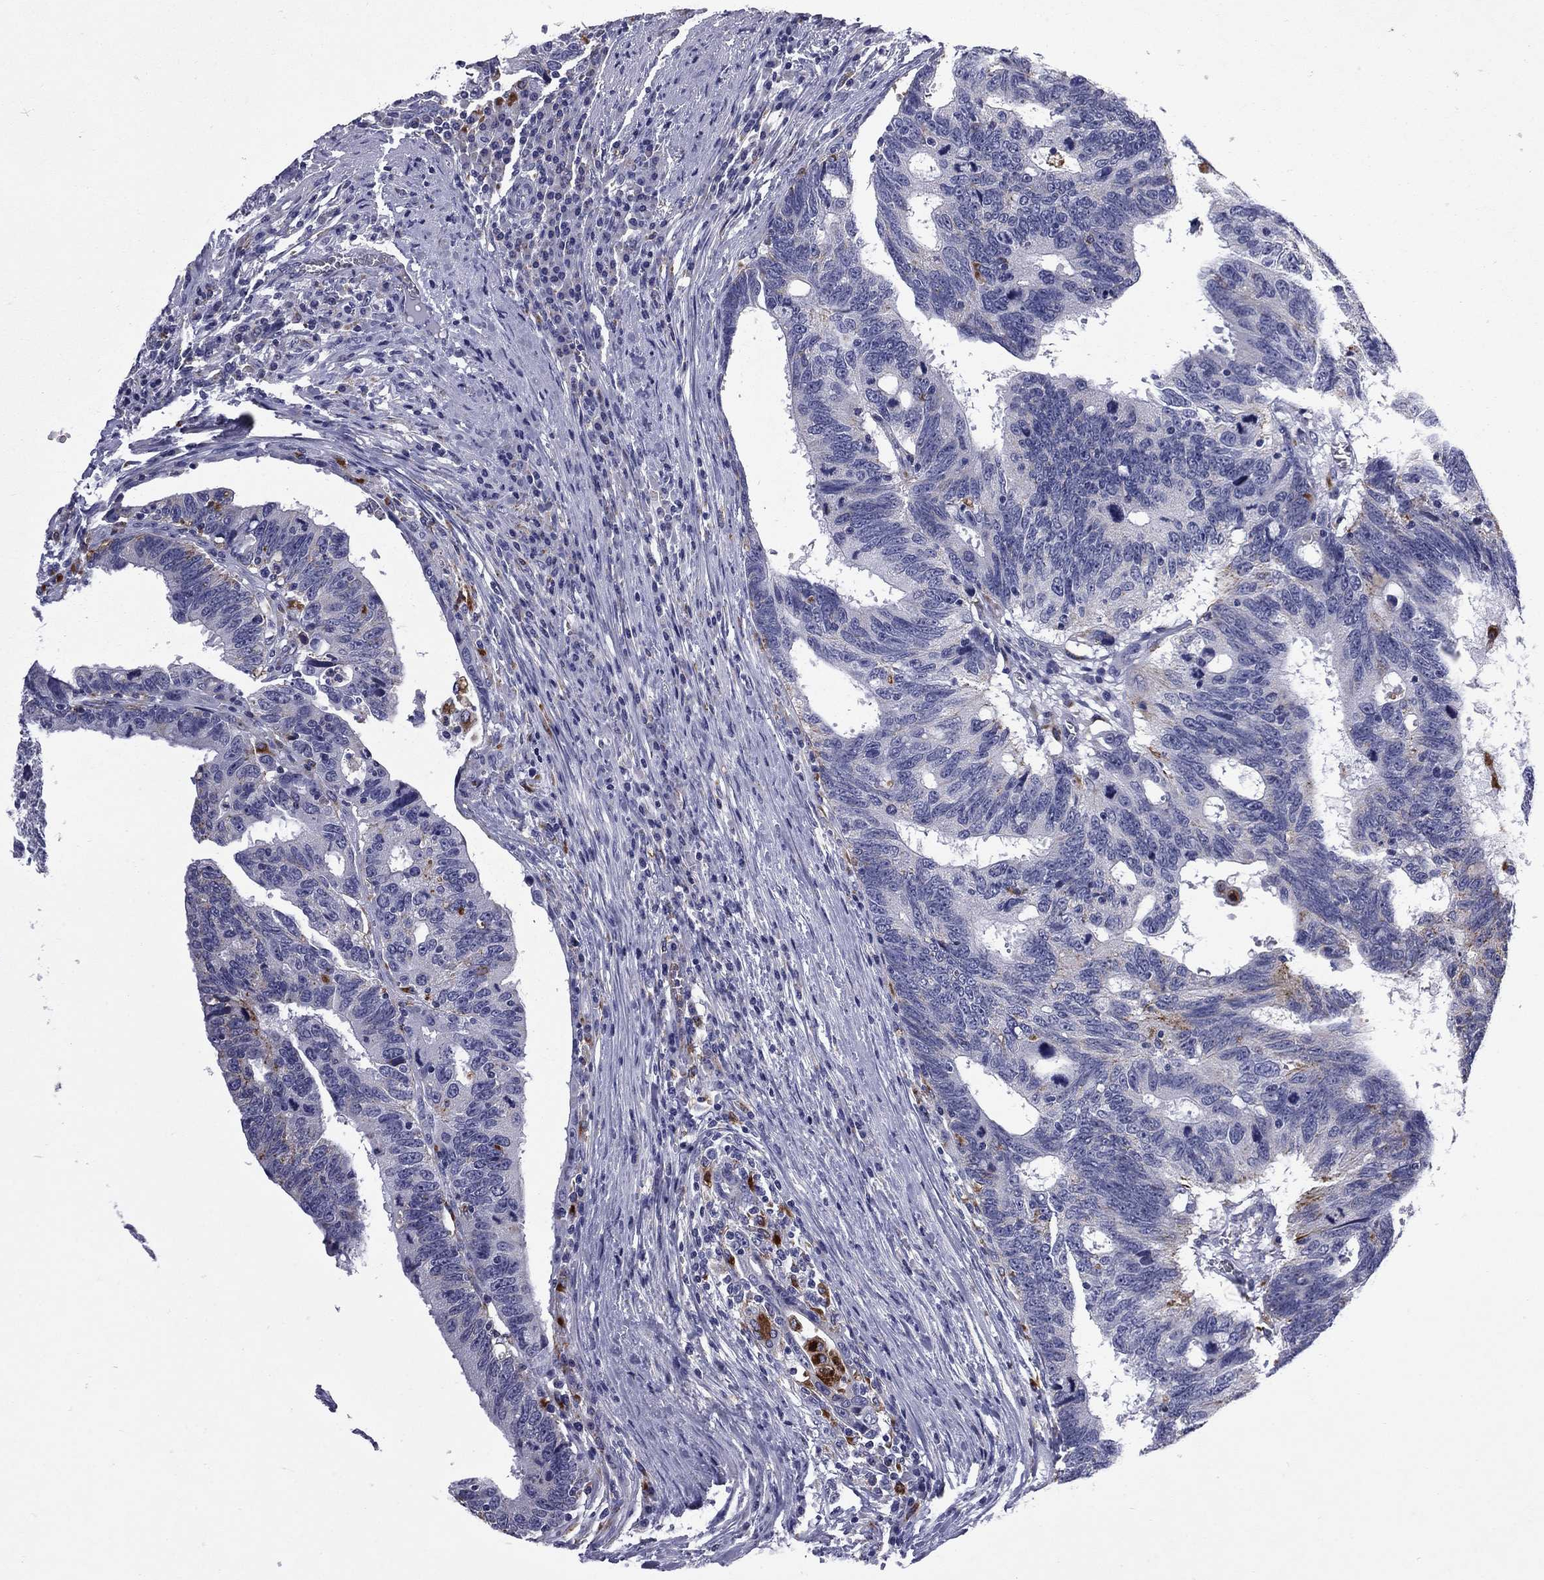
{"staining": {"intensity": "negative", "quantity": "none", "location": "none"}, "tissue": "colorectal cancer", "cell_type": "Tumor cells", "image_type": "cancer", "snomed": [{"axis": "morphology", "description": "Adenocarcinoma, NOS"}, {"axis": "topography", "description": "Colon"}], "caption": "Colorectal cancer was stained to show a protein in brown. There is no significant expression in tumor cells.", "gene": "MADCAM1", "patient": {"sex": "female", "age": 77}}